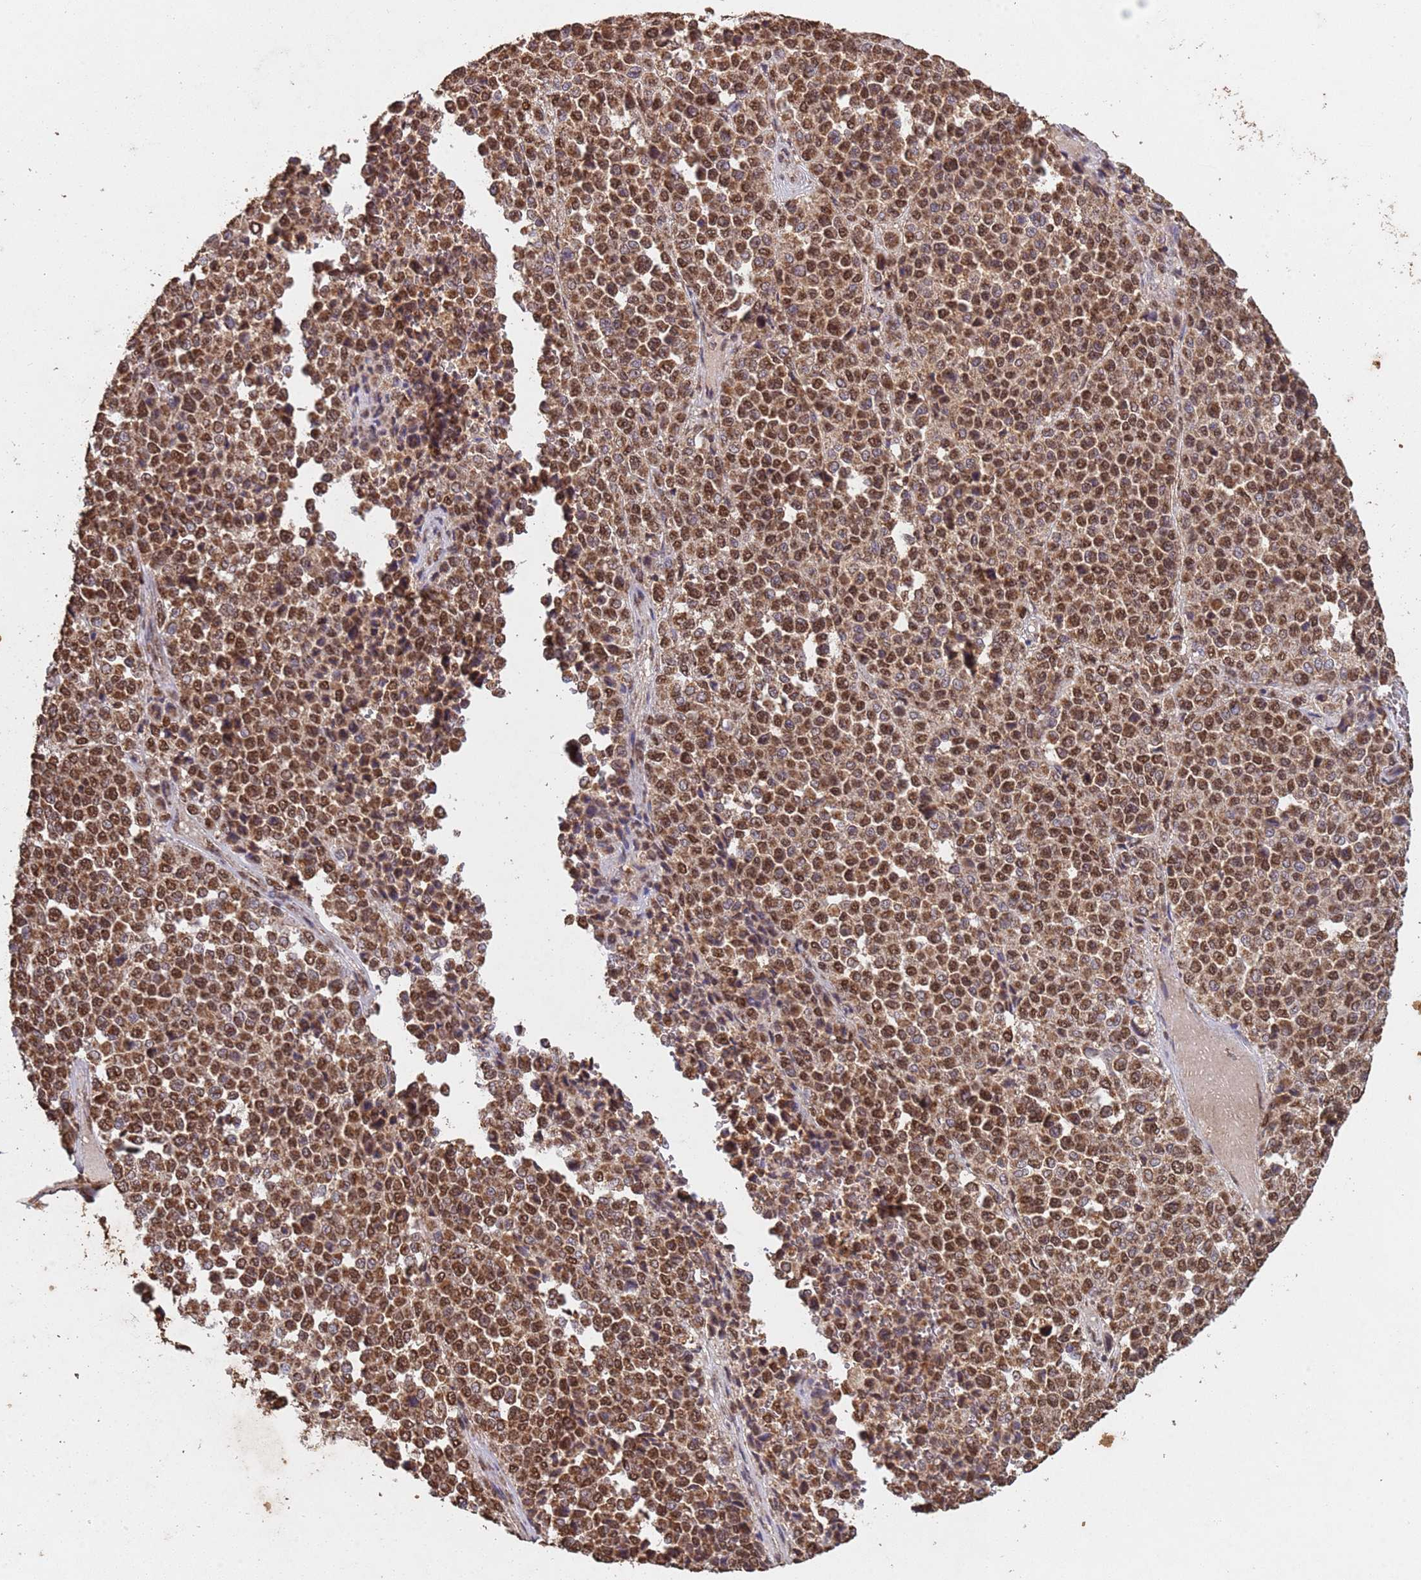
{"staining": {"intensity": "moderate", "quantity": ">75%", "location": "nuclear"}, "tissue": "melanoma", "cell_type": "Tumor cells", "image_type": "cancer", "snomed": [{"axis": "morphology", "description": "Malignant melanoma, Metastatic site"}, {"axis": "topography", "description": "Pancreas"}], "caption": "The immunohistochemical stain labels moderate nuclear staining in tumor cells of malignant melanoma (metastatic site) tissue.", "gene": "HDAC10", "patient": {"sex": "female", "age": 30}}